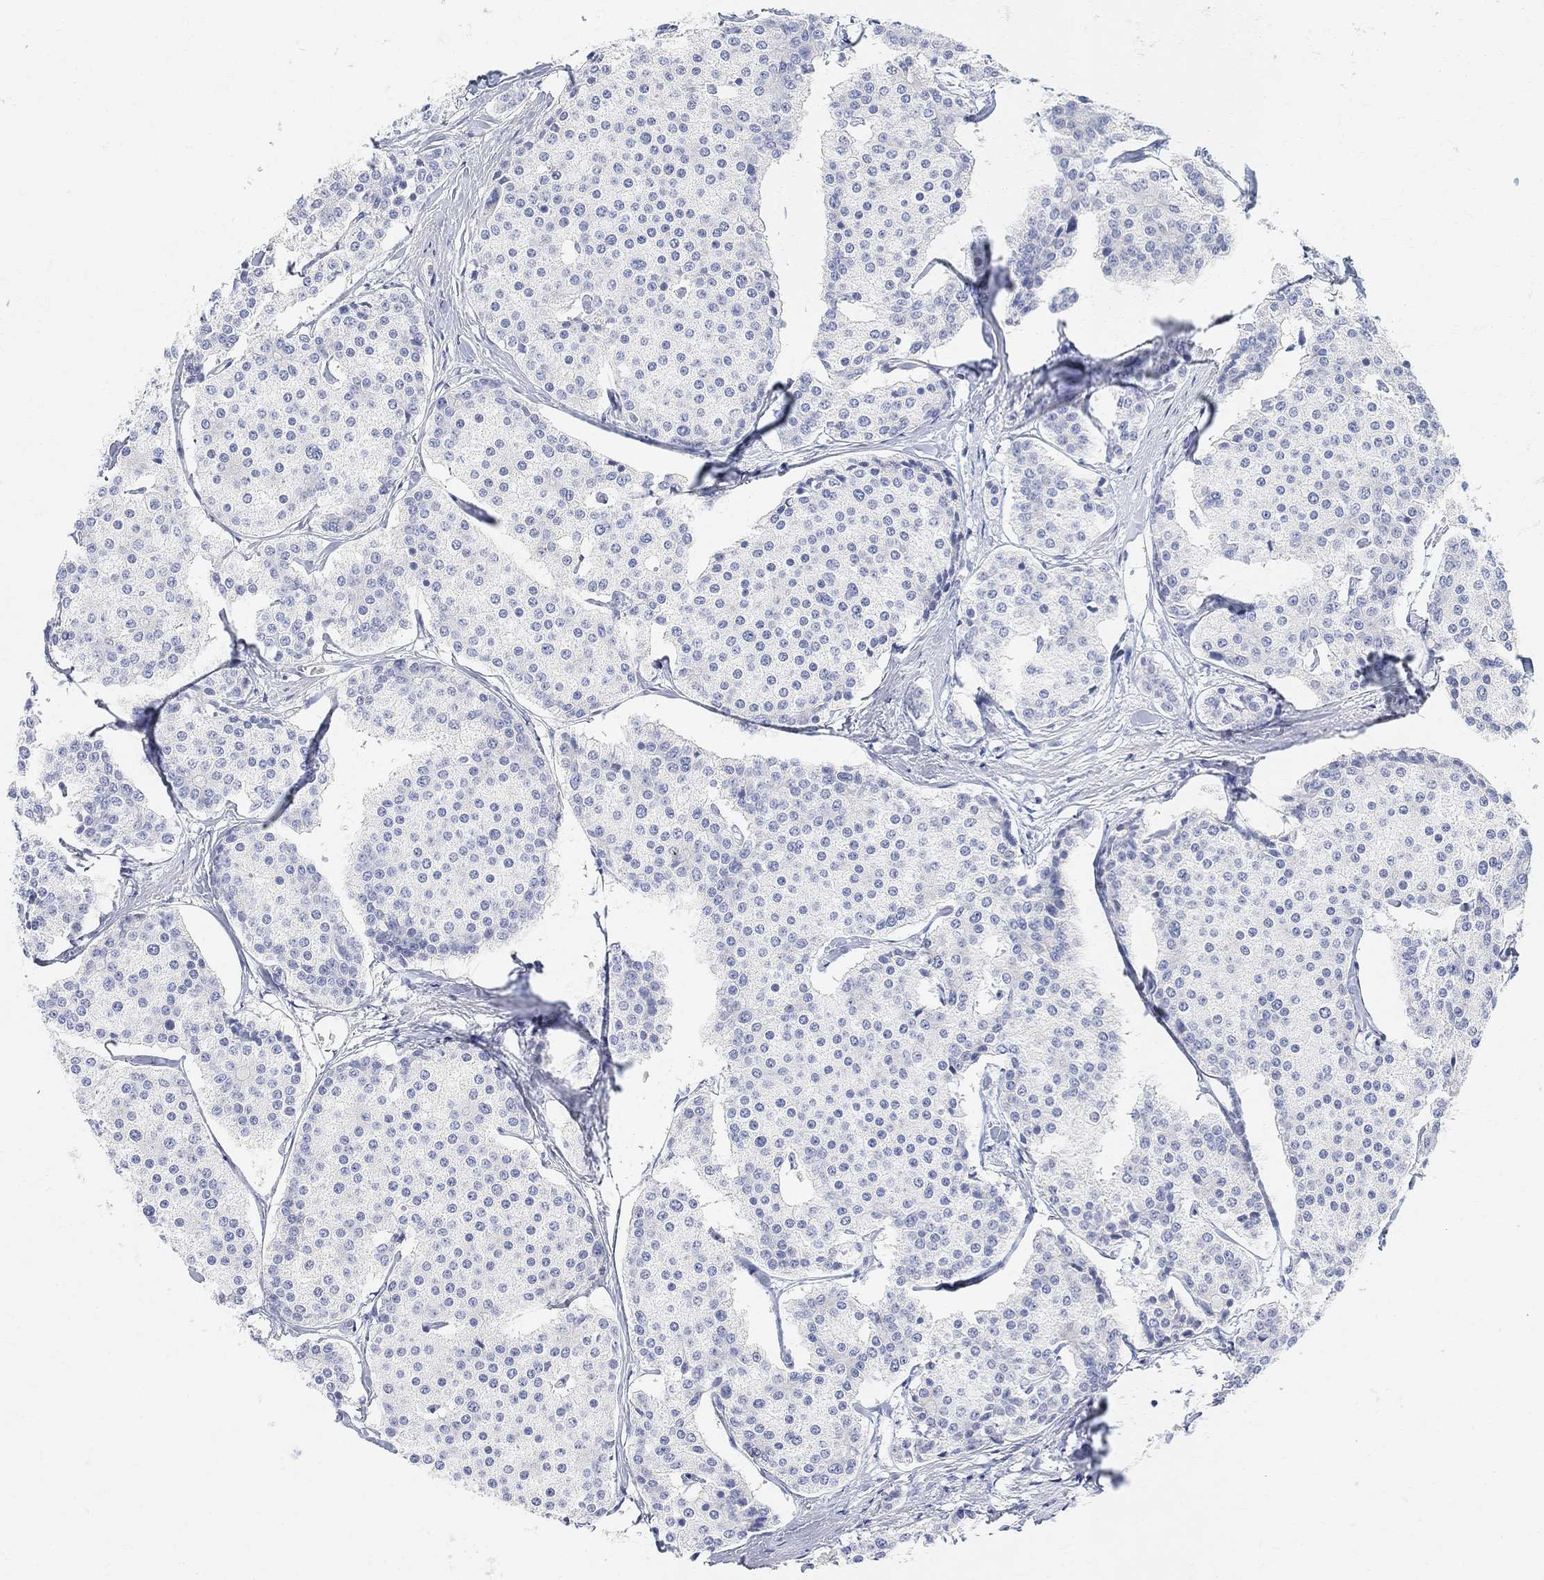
{"staining": {"intensity": "negative", "quantity": "none", "location": "none"}, "tissue": "carcinoid", "cell_type": "Tumor cells", "image_type": "cancer", "snomed": [{"axis": "morphology", "description": "Carcinoid, malignant, NOS"}, {"axis": "topography", "description": "Small intestine"}], "caption": "Immunohistochemical staining of carcinoid shows no significant expression in tumor cells.", "gene": "RETNLB", "patient": {"sex": "female", "age": 65}}